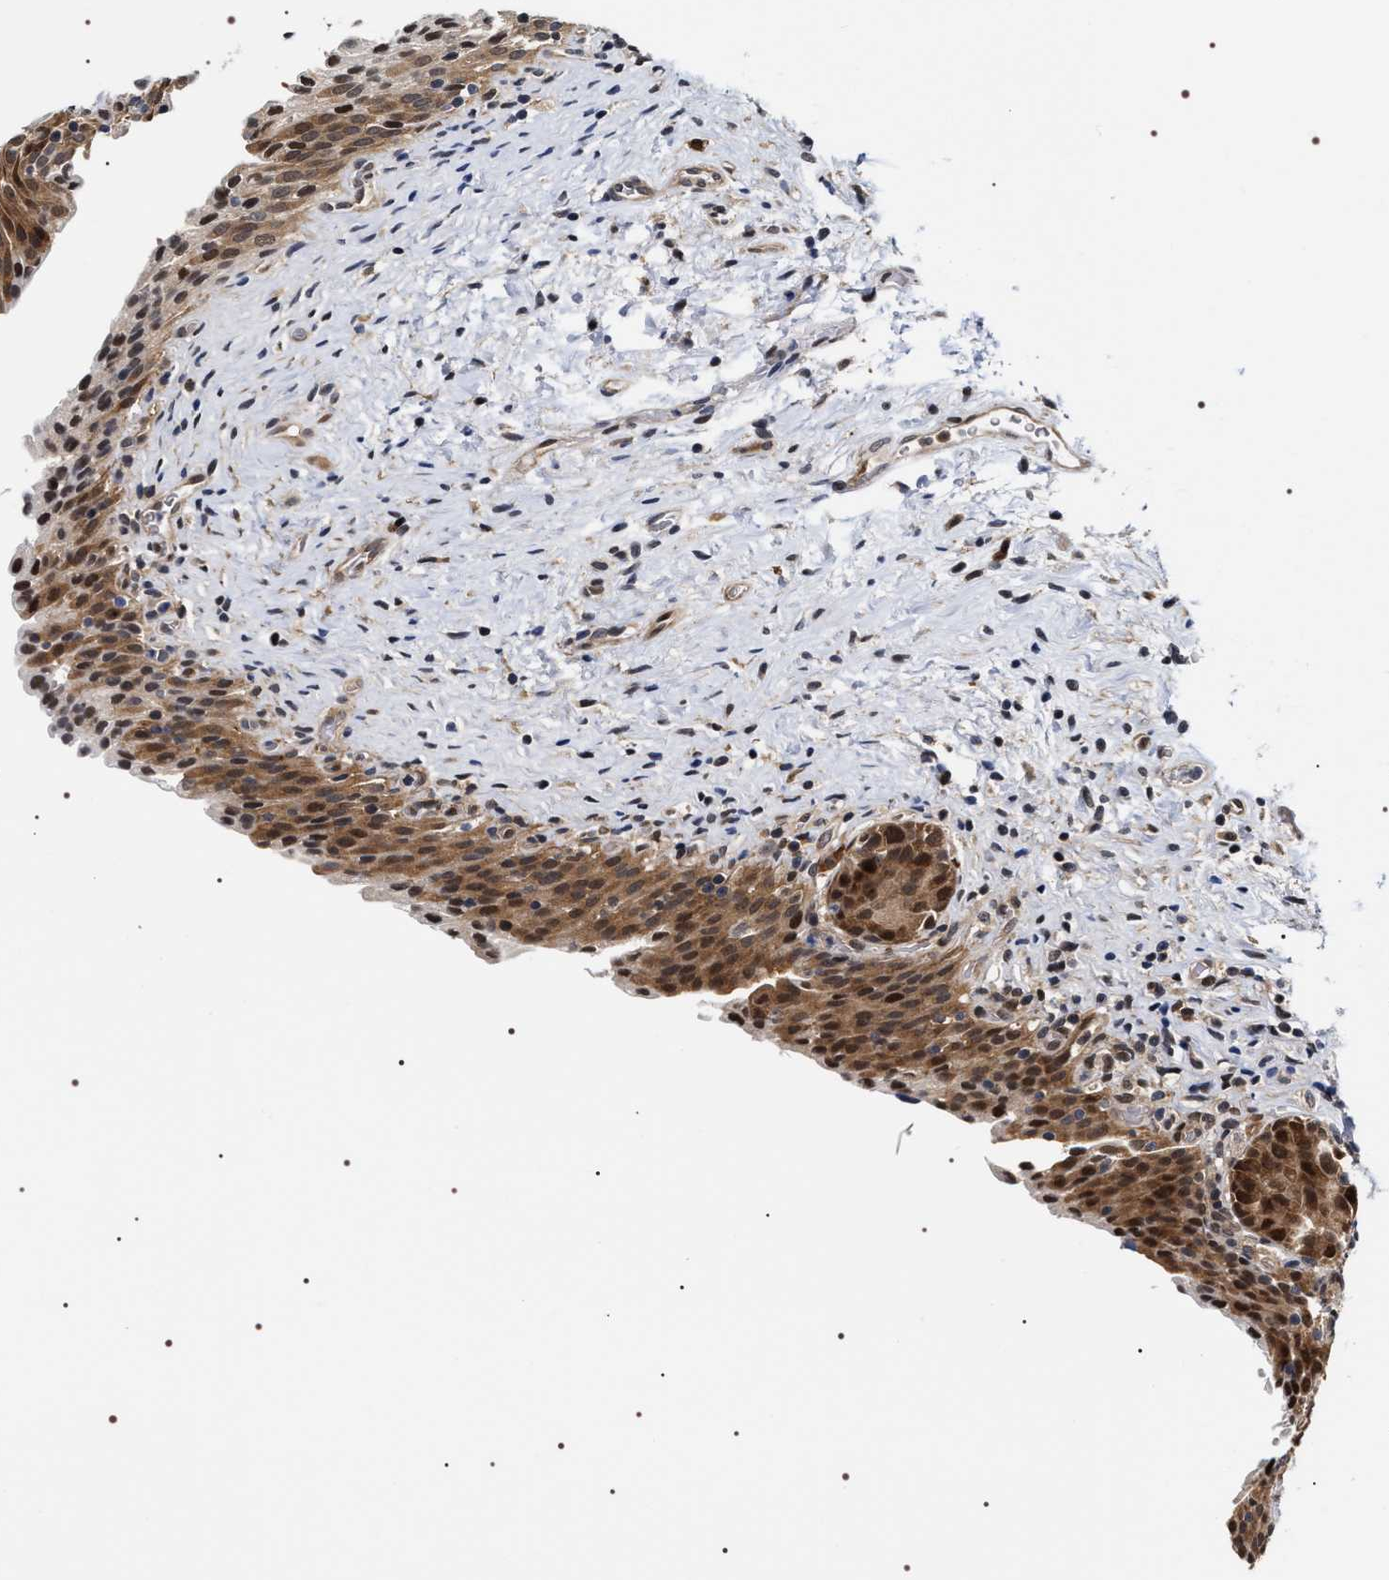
{"staining": {"intensity": "moderate", "quantity": ">75%", "location": "cytoplasmic/membranous,nuclear"}, "tissue": "urinary bladder", "cell_type": "Urothelial cells", "image_type": "normal", "snomed": [{"axis": "morphology", "description": "Normal tissue, NOS"}, {"axis": "topography", "description": "Urinary bladder"}], "caption": "Protein expression analysis of normal urinary bladder displays moderate cytoplasmic/membranous,nuclear positivity in approximately >75% of urothelial cells. The staining is performed using DAB brown chromogen to label protein expression. The nuclei are counter-stained blue using hematoxylin.", "gene": "BAG6", "patient": {"sex": "male", "age": 51}}